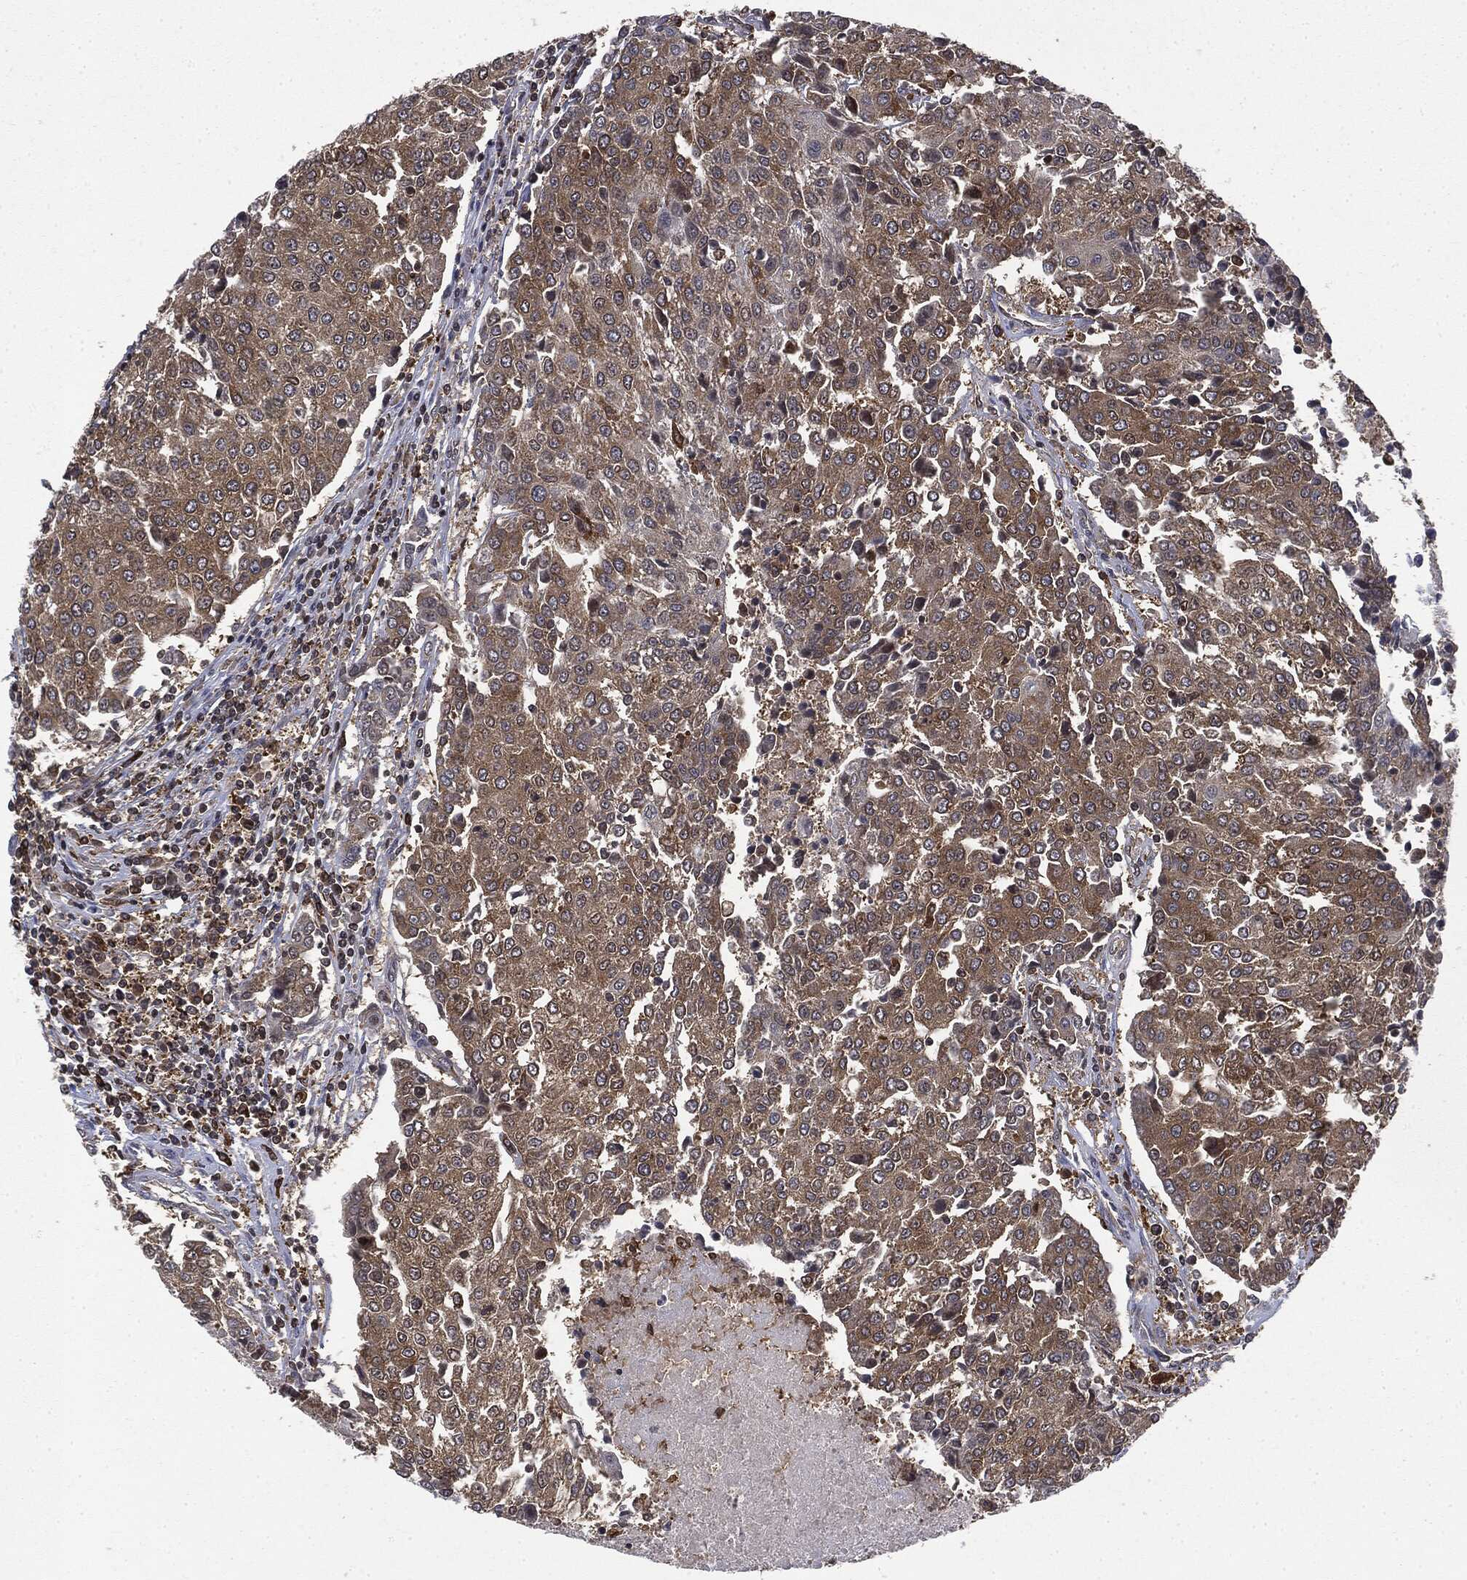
{"staining": {"intensity": "moderate", "quantity": ">75%", "location": "cytoplasmic/membranous"}, "tissue": "urothelial cancer", "cell_type": "Tumor cells", "image_type": "cancer", "snomed": [{"axis": "morphology", "description": "Urothelial carcinoma, High grade"}, {"axis": "topography", "description": "Urinary bladder"}], "caption": "This micrograph displays immunohistochemistry (IHC) staining of urothelial carcinoma (high-grade), with medium moderate cytoplasmic/membranous positivity in approximately >75% of tumor cells.", "gene": "SNX5", "patient": {"sex": "female", "age": 85}}